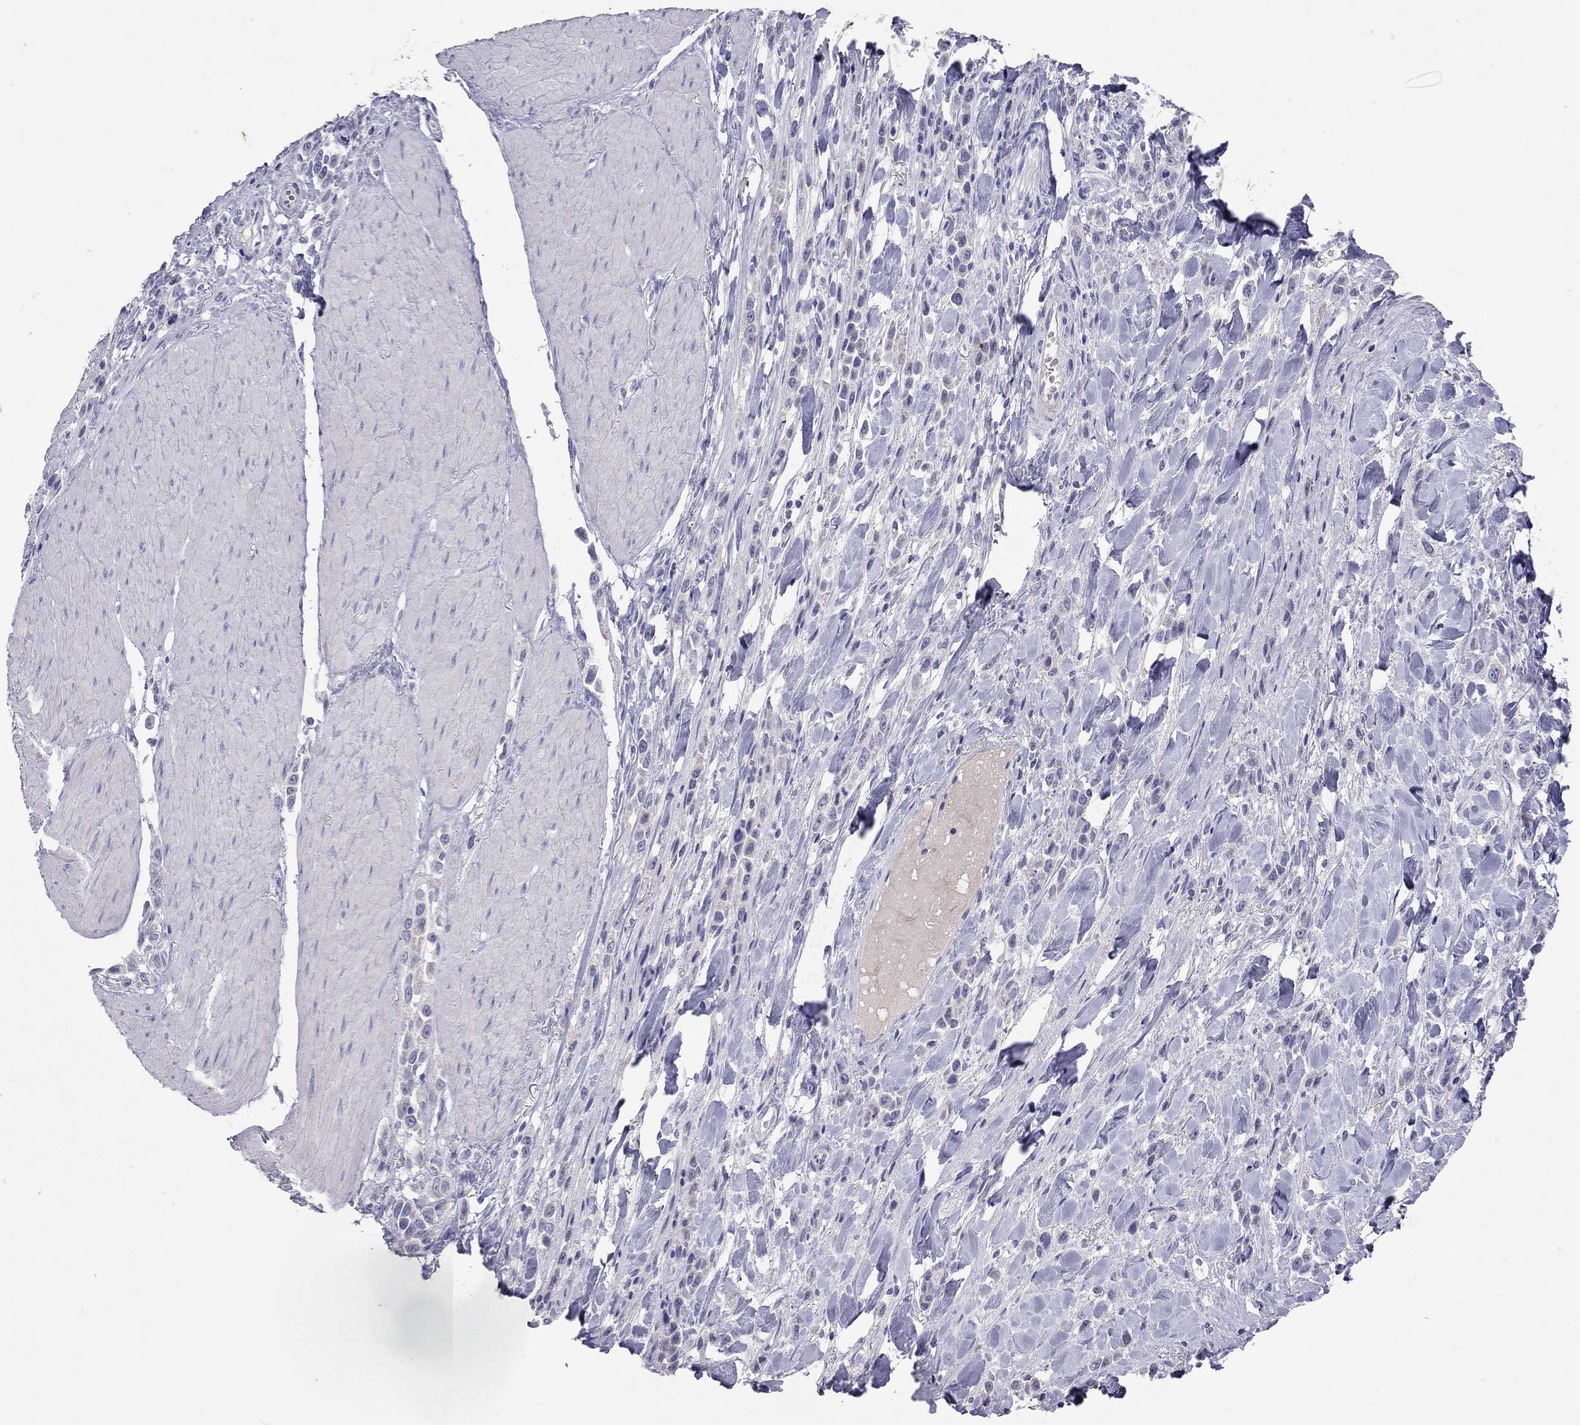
{"staining": {"intensity": "negative", "quantity": "none", "location": "none"}, "tissue": "stomach cancer", "cell_type": "Tumor cells", "image_type": "cancer", "snomed": [{"axis": "morphology", "description": "Adenocarcinoma, NOS"}, {"axis": "topography", "description": "Stomach"}], "caption": "The histopathology image shows no staining of tumor cells in adenocarcinoma (stomach).", "gene": "MUC16", "patient": {"sex": "male", "age": 47}}